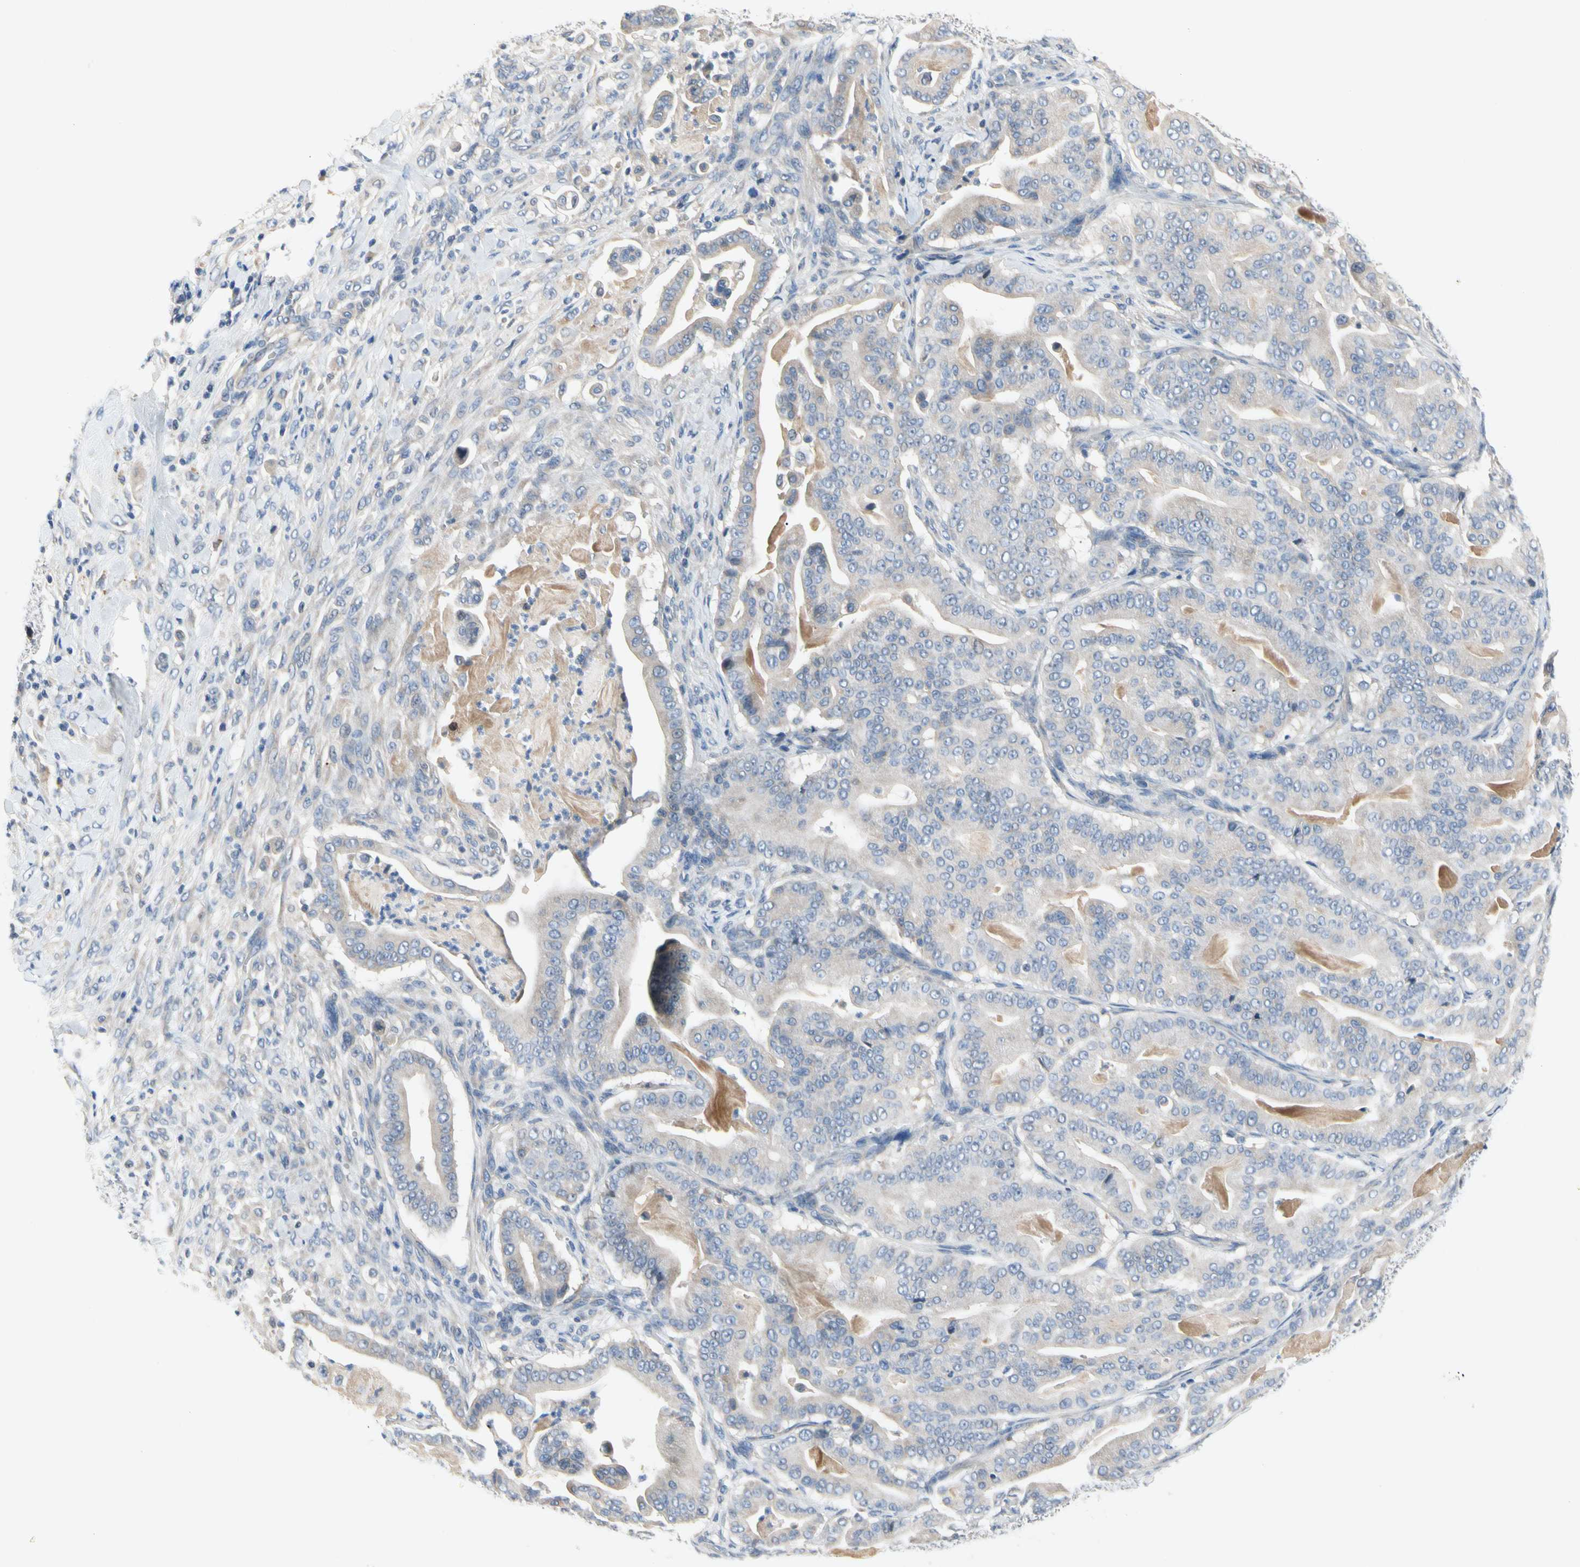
{"staining": {"intensity": "weak", "quantity": "<25%", "location": "cytoplasmic/membranous"}, "tissue": "pancreatic cancer", "cell_type": "Tumor cells", "image_type": "cancer", "snomed": [{"axis": "morphology", "description": "Adenocarcinoma, NOS"}, {"axis": "topography", "description": "Pancreas"}], "caption": "Immunohistochemistry of adenocarcinoma (pancreatic) reveals no staining in tumor cells.", "gene": "GAS6", "patient": {"sex": "male", "age": 63}}